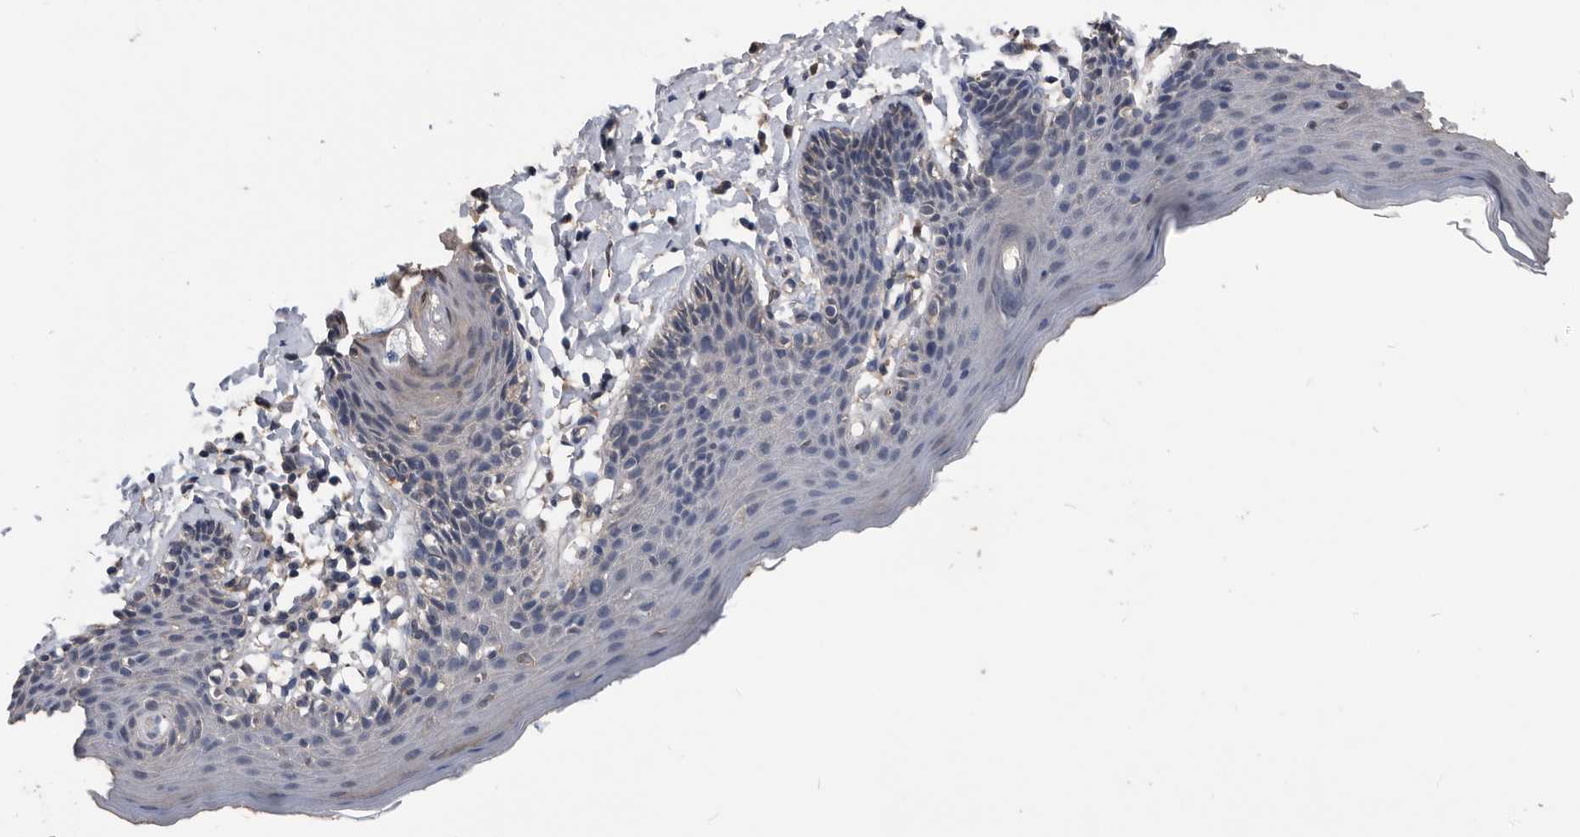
{"staining": {"intensity": "weak", "quantity": "<25%", "location": "cytoplasmic/membranous"}, "tissue": "skin", "cell_type": "Epidermal cells", "image_type": "normal", "snomed": [{"axis": "morphology", "description": "Normal tissue, NOS"}, {"axis": "topography", "description": "Vulva"}], "caption": "A micrograph of human skin is negative for staining in epidermal cells.", "gene": "PDXK", "patient": {"sex": "female", "age": 66}}